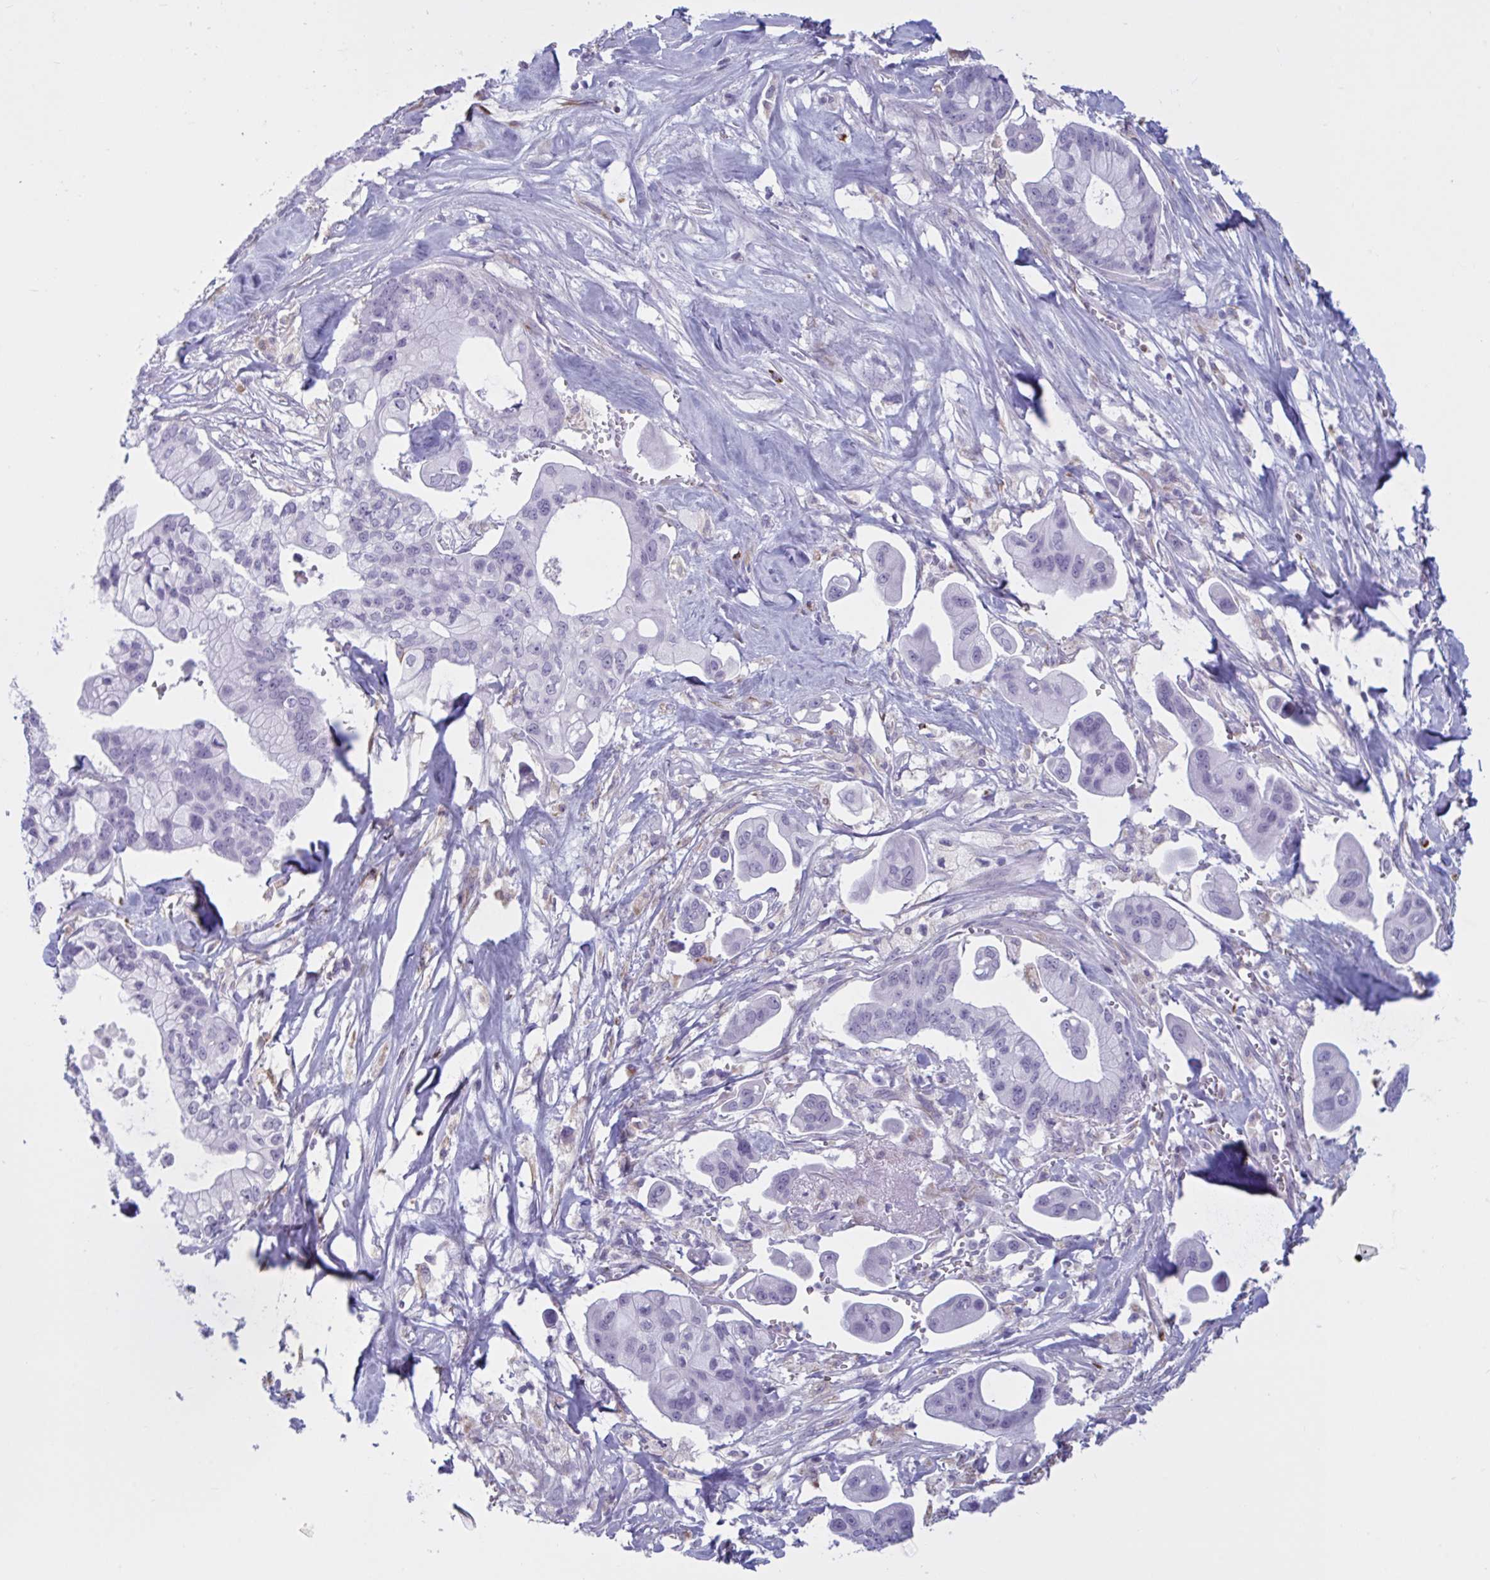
{"staining": {"intensity": "negative", "quantity": "none", "location": "none"}, "tissue": "pancreatic cancer", "cell_type": "Tumor cells", "image_type": "cancer", "snomed": [{"axis": "morphology", "description": "Adenocarcinoma, NOS"}, {"axis": "topography", "description": "Pancreas"}], "caption": "This is an immunohistochemistry micrograph of pancreatic adenocarcinoma. There is no staining in tumor cells.", "gene": "OR1L3", "patient": {"sex": "male", "age": 68}}